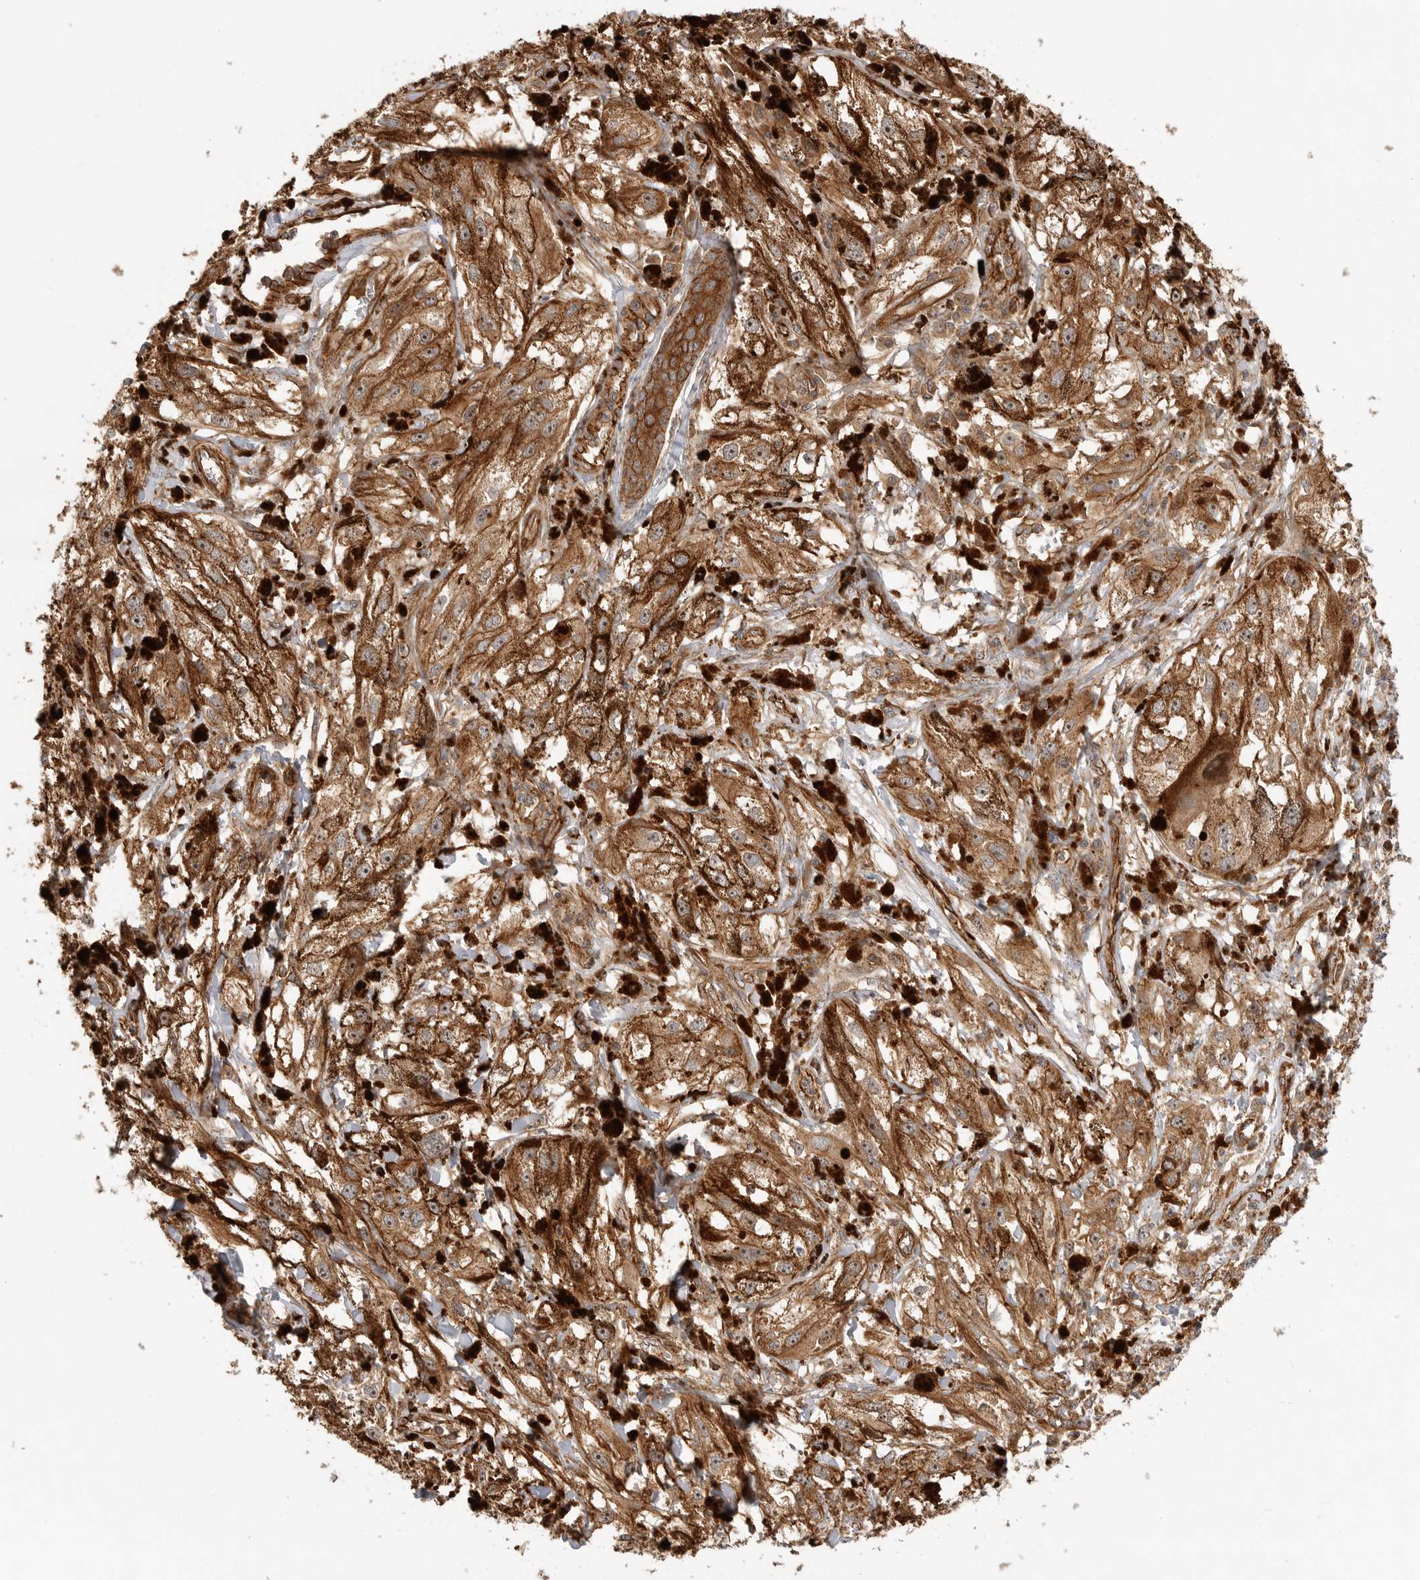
{"staining": {"intensity": "moderate", "quantity": ">75%", "location": "cytoplasmic/membranous,nuclear"}, "tissue": "melanoma", "cell_type": "Tumor cells", "image_type": "cancer", "snomed": [{"axis": "morphology", "description": "Malignant melanoma, NOS"}, {"axis": "topography", "description": "Skin"}], "caption": "Malignant melanoma was stained to show a protein in brown. There is medium levels of moderate cytoplasmic/membranous and nuclear positivity in approximately >75% of tumor cells. (DAB IHC with brightfield microscopy, high magnification).", "gene": "GPATCH2", "patient": {"sex": "male", "age": 88}}